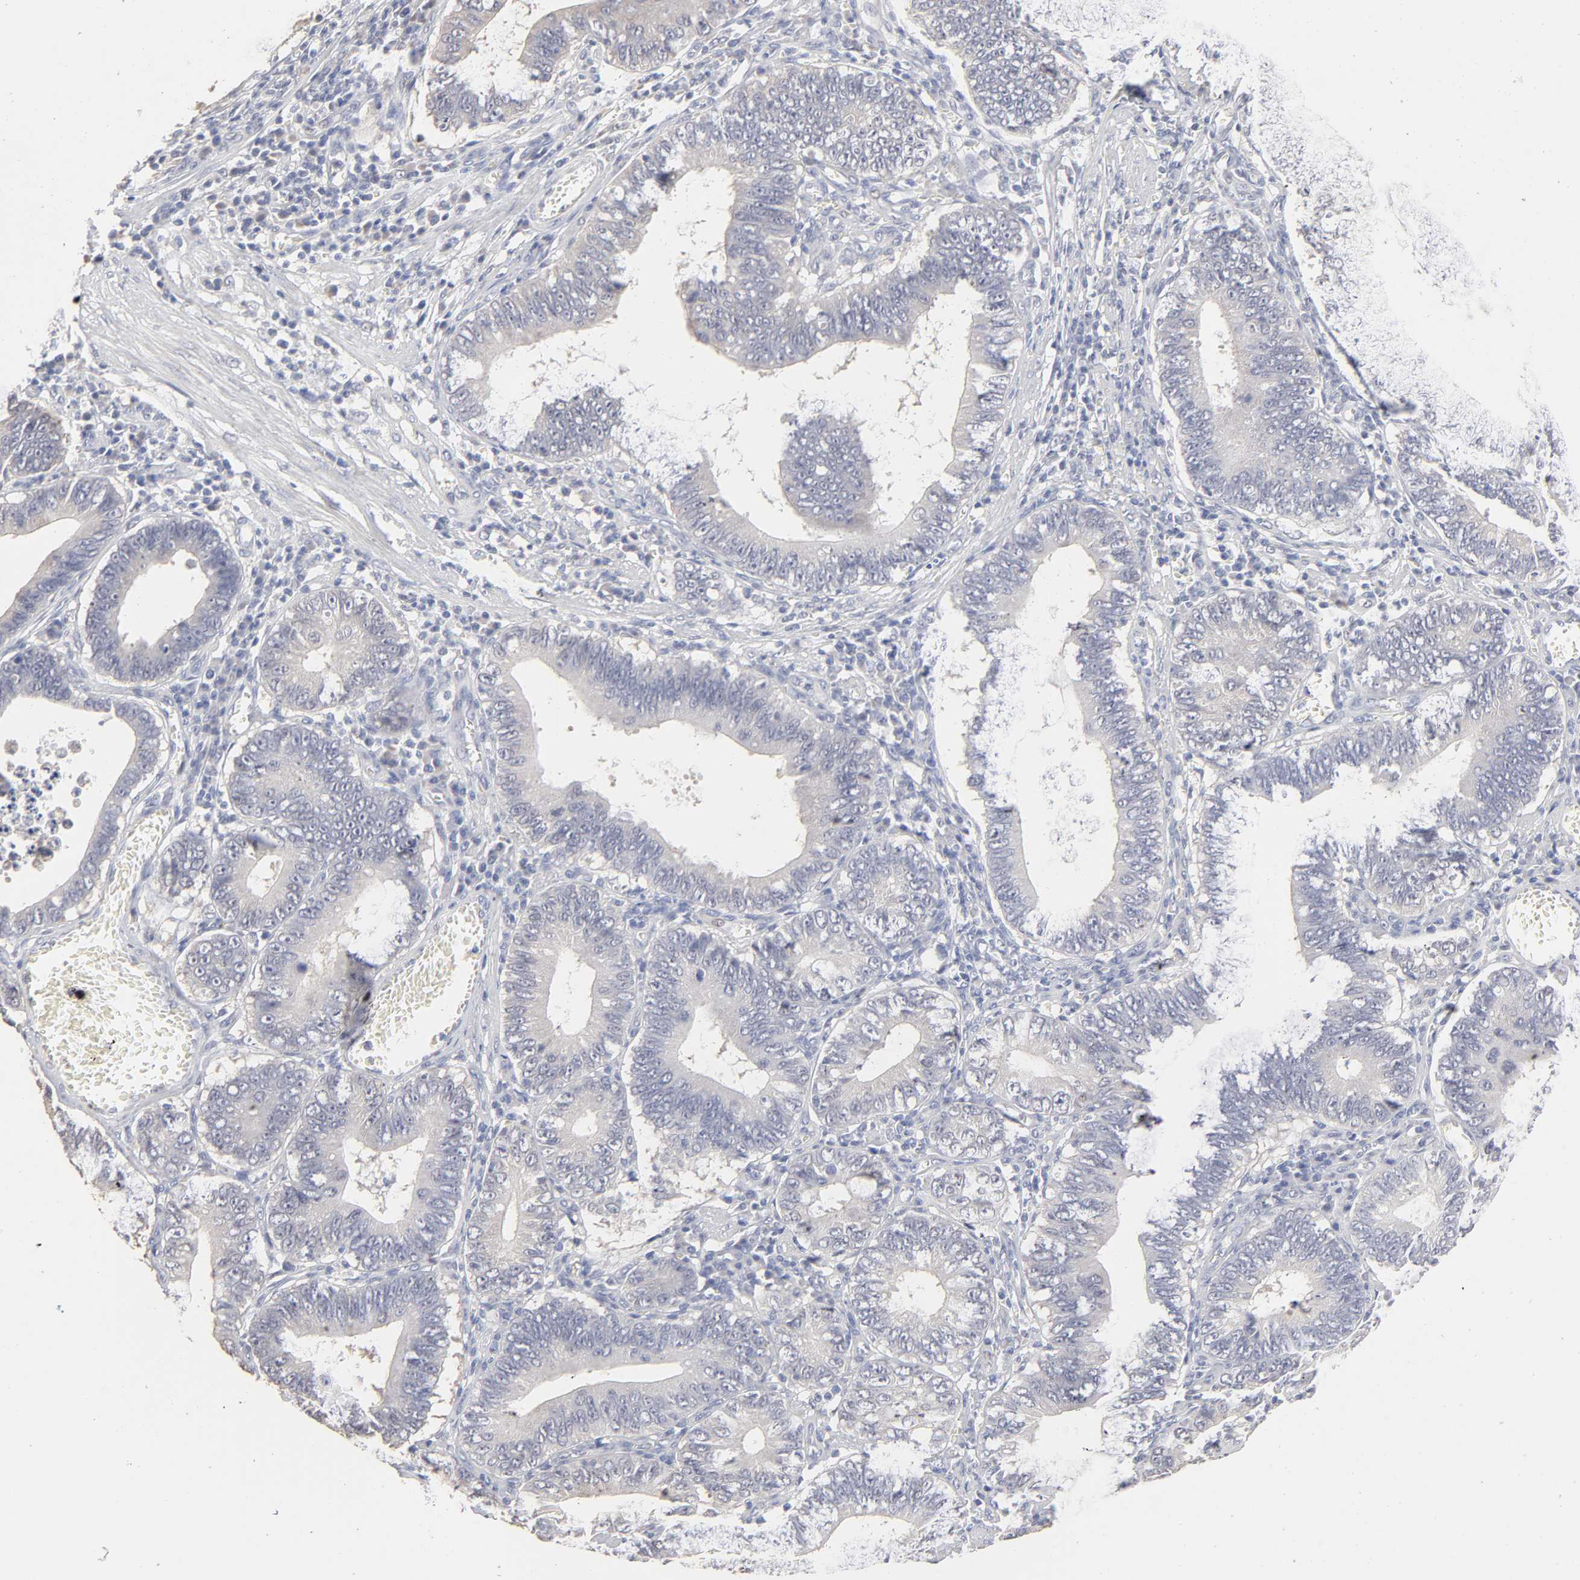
{"staining": {"intensity": "weak", "quantity": ">75%", "location": "cytoplasmic/membranous"}, "tissue": "stomach cancer", "cell_type": "Tumor cells", "image_type": "cancer", "snomed": [{"axis": "morphology", "description": "Adenocarcinoma, NOS"}, {"axis": "topography", "description": "Stomach"}, {"axis": "topography", "description": "Gastric cardia"}], "caption": "This photomicrograph demonstrates IHC staining of stomach cancer (adenocarcinoma), with low weak cytoplasmic/membranous positivity in approximately >75% of tumor cells.", "gene": "DNAL4", "patient": {"sex": "male", "age": 59}}